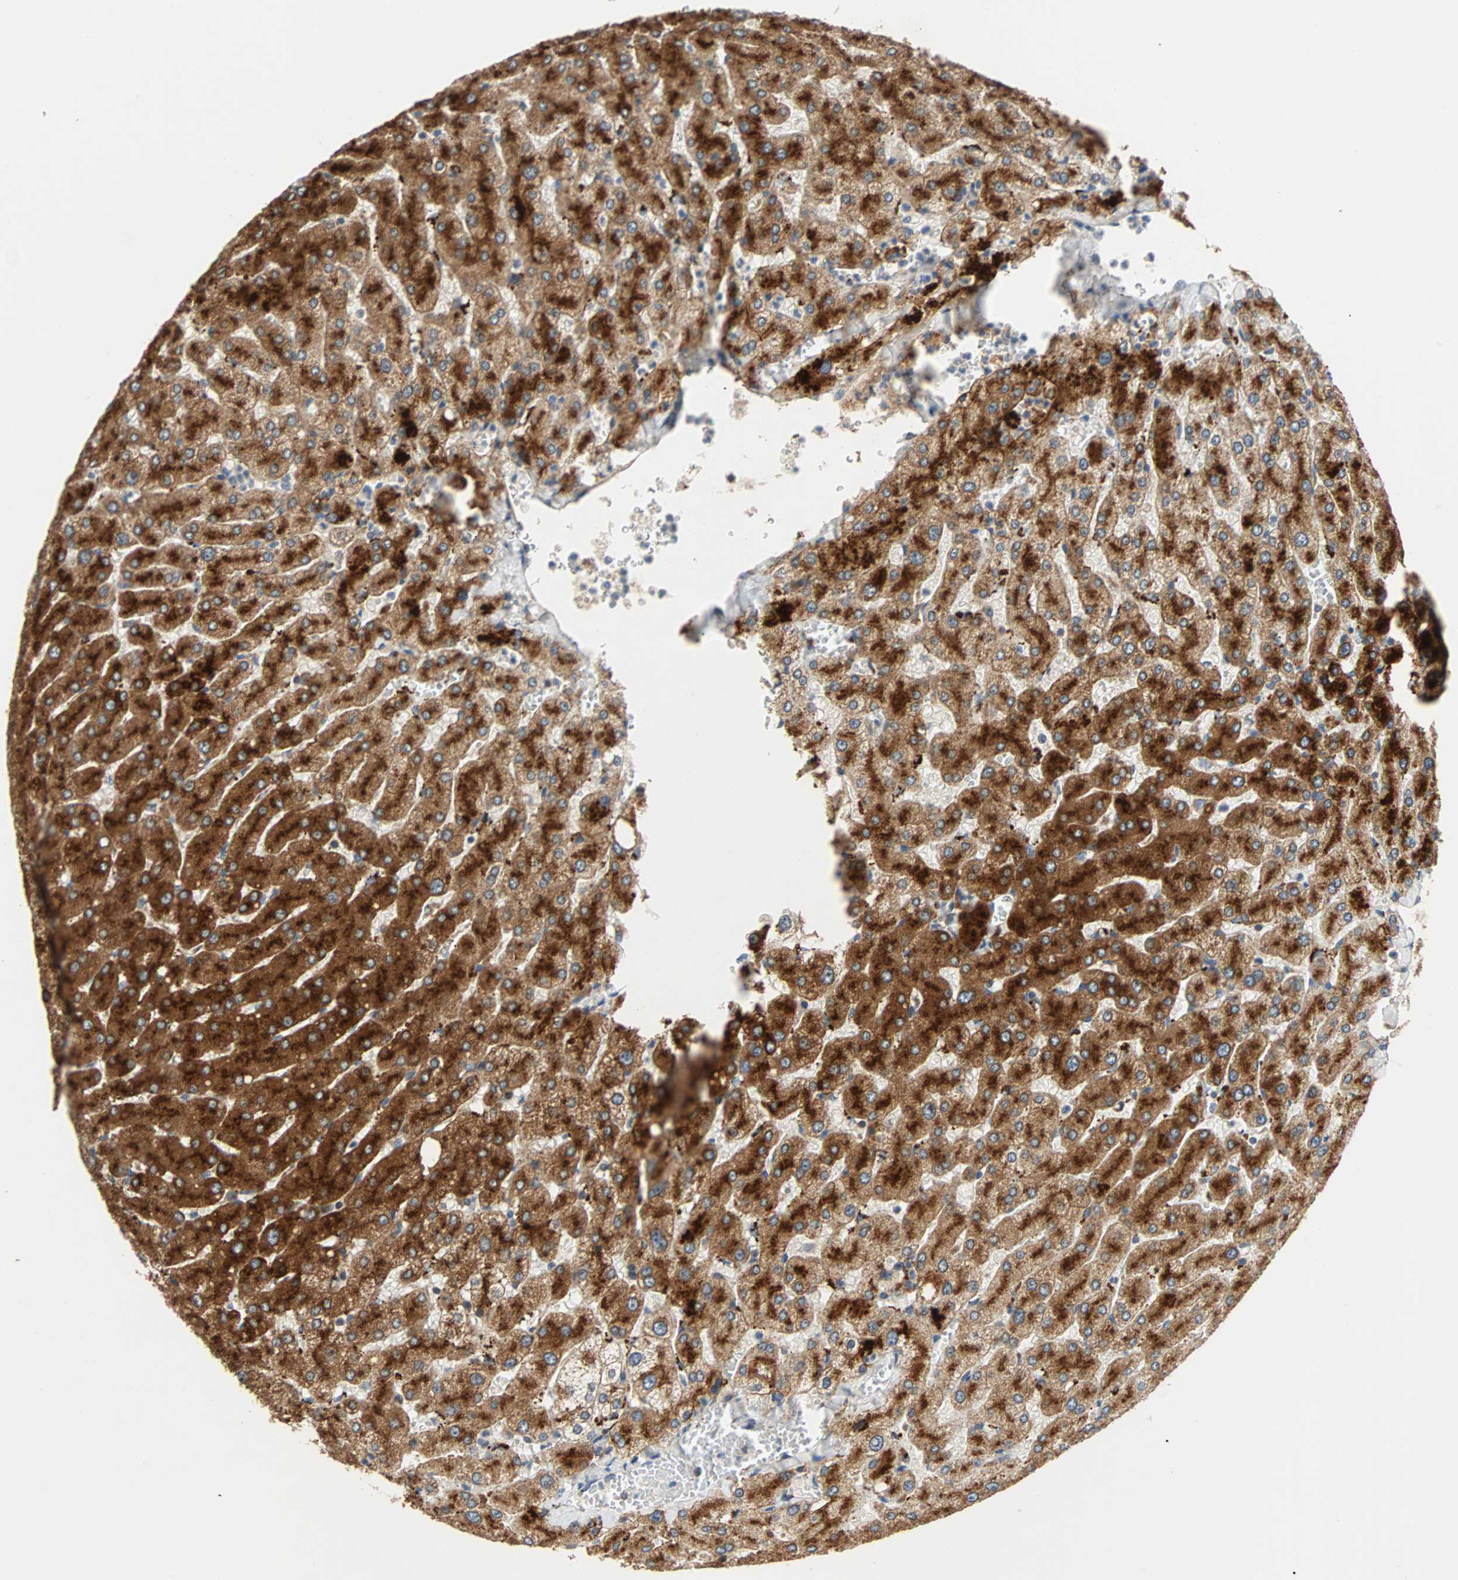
{"staining": {"intensity": "weak", "quantity": "<25%", "location": "cytoplasmic/membranous"}, "tissue": "liver", "cell_type": "Cholangiocytes", "image_type": "normal", "snomed": [{"axis": "morphology", "description": "Normal tissue, NOS"}, {"axis": "topography", "description": "Liver"}], "caption": "Immunohistochemical staining of unremarkable liver shows no significant positivity in cholangiocytes.", "gene": "MAP4K1", "patient": {"sex": "male", "age": 55}}